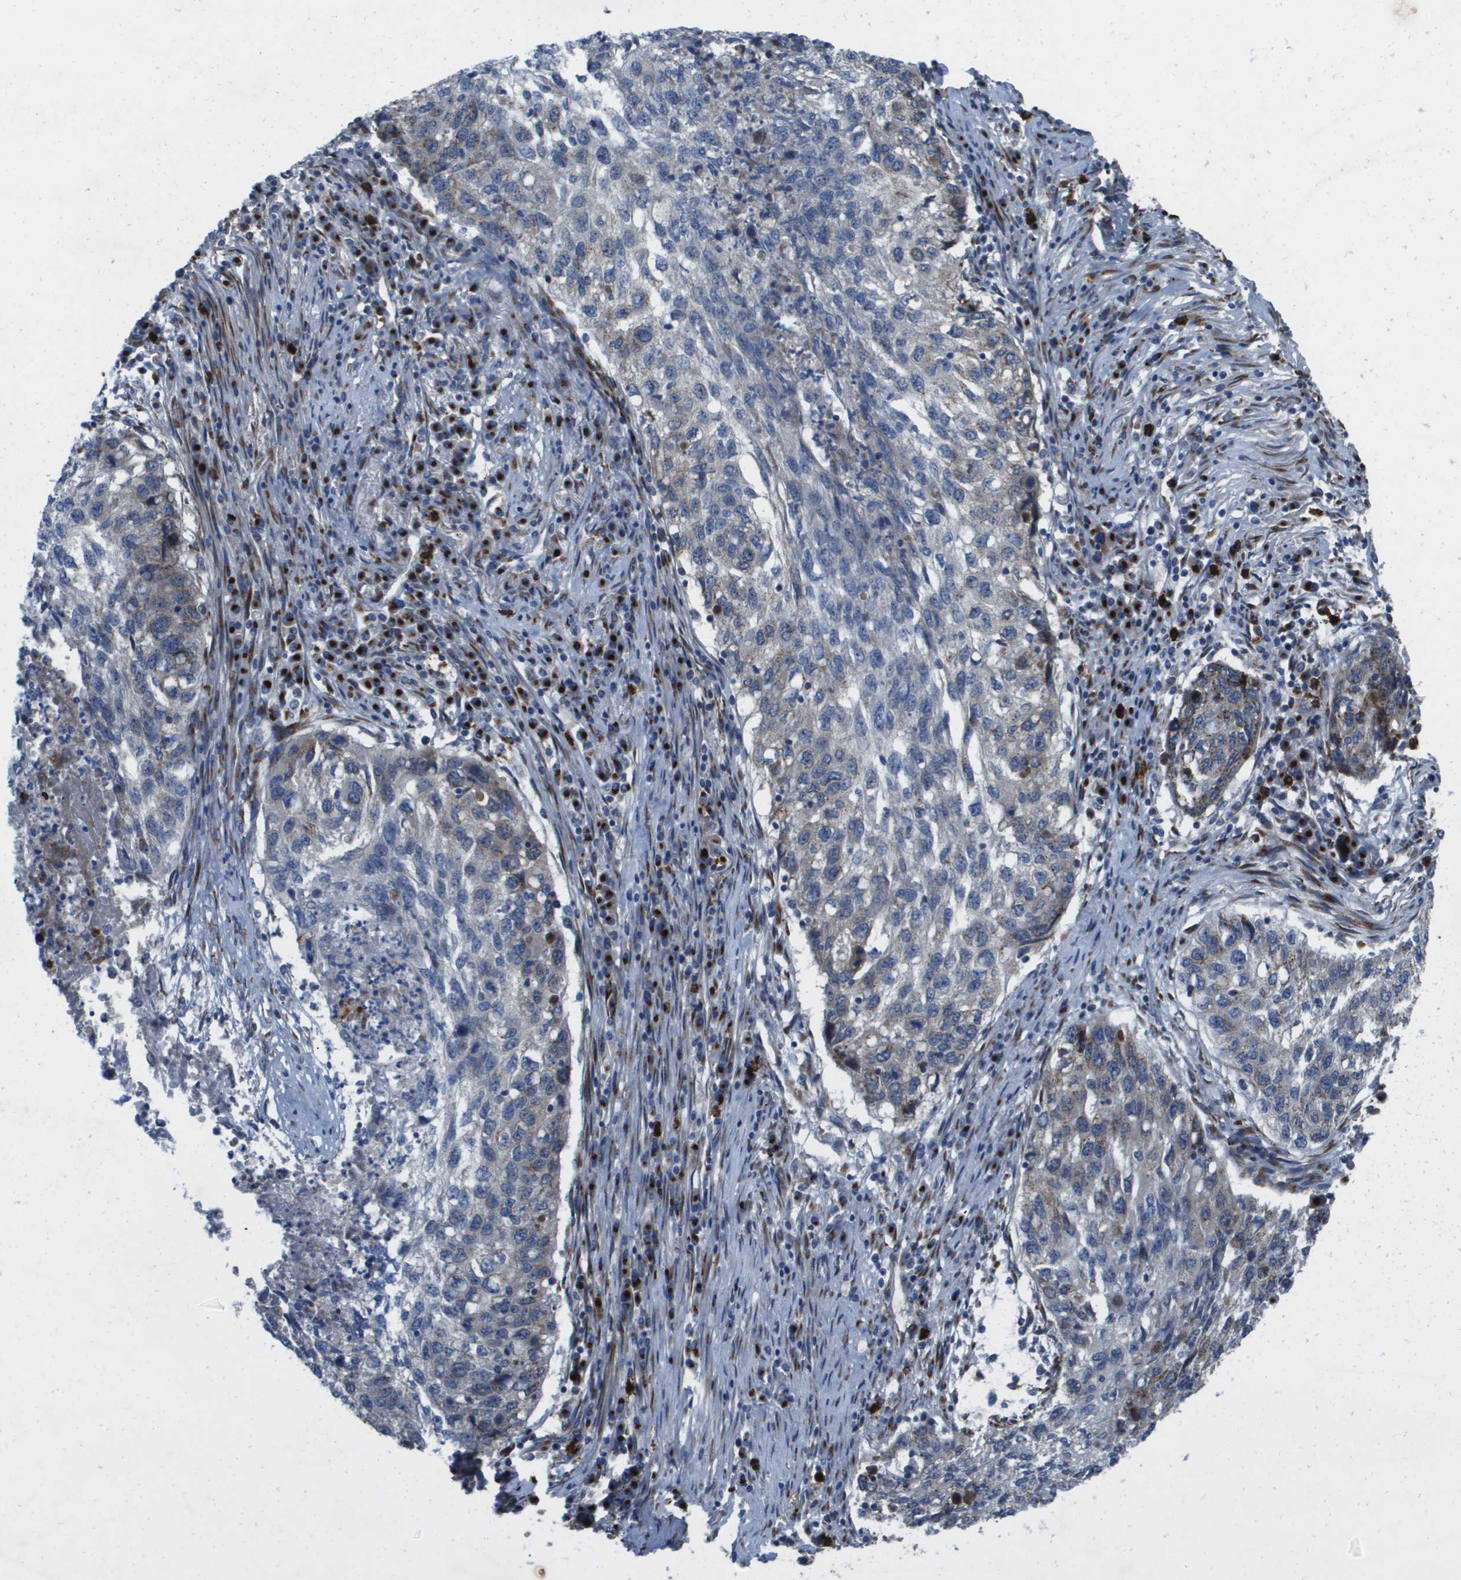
{"staining": {"intensity": "moderate", "quantity": "<25%", "location": "cytoplasmic/membranous"}, "tissue": "lung cancer", "cell_type": "Tumor cells", "image_type": "cancer", "snomed": [{"axis": "morphology", "description": "Squamous cell carcinoma, NOS"}, {"axis": "topography", "description": "Lung"}], "caption": "Tumor cells reveal low levels of moderate cytoplasmic/membranous staining in approximately <25% of cells in human lung squamous cell carcinoma.", "gene": "QSOX2", "patient": {"sex": "female", "age": 63}}